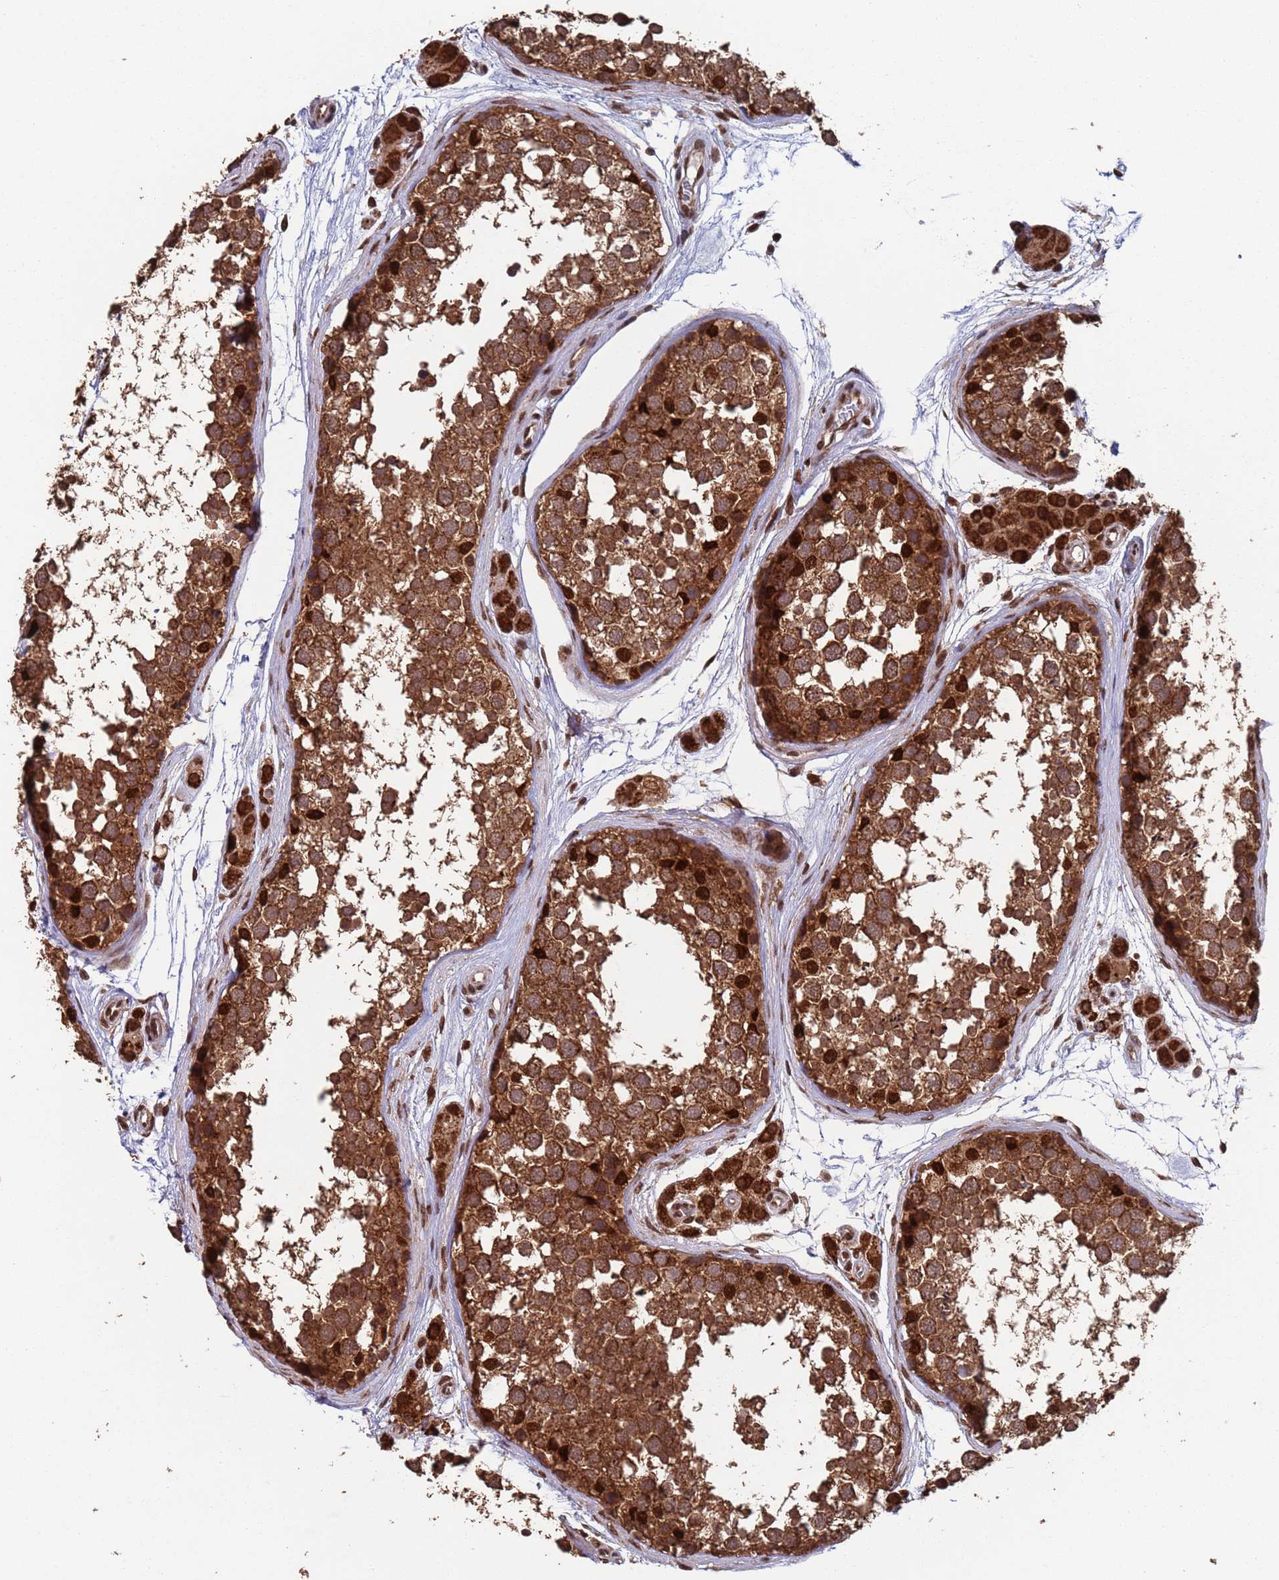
{"staining": {"intensity": "strong", "quantity": ">75%", "location": "cytoplasmic/membranous,nuclear"}, "tissue": "testis", "cell_type": "Cells in seminiferous ducts", "image_type": "normal", "snomed": [{"axis": "morphology", "description": "Normal tissue, NOS"}, {"axis": "topography", "description": "Testis"}], "caption": "Immunohistochemistry histopathology image of benign testis: testis stained using immunohistochemistry (IHC) shows high levels of strong protein expression localized specifically in the cytoplasmic/membranous,nuclear of cells in seminiferous ducts, appearing as a cytoplasmic/membranous,nuclear brown color.", "gene": "FUBP3", "patient": {"sex": "male", "age": 56}}